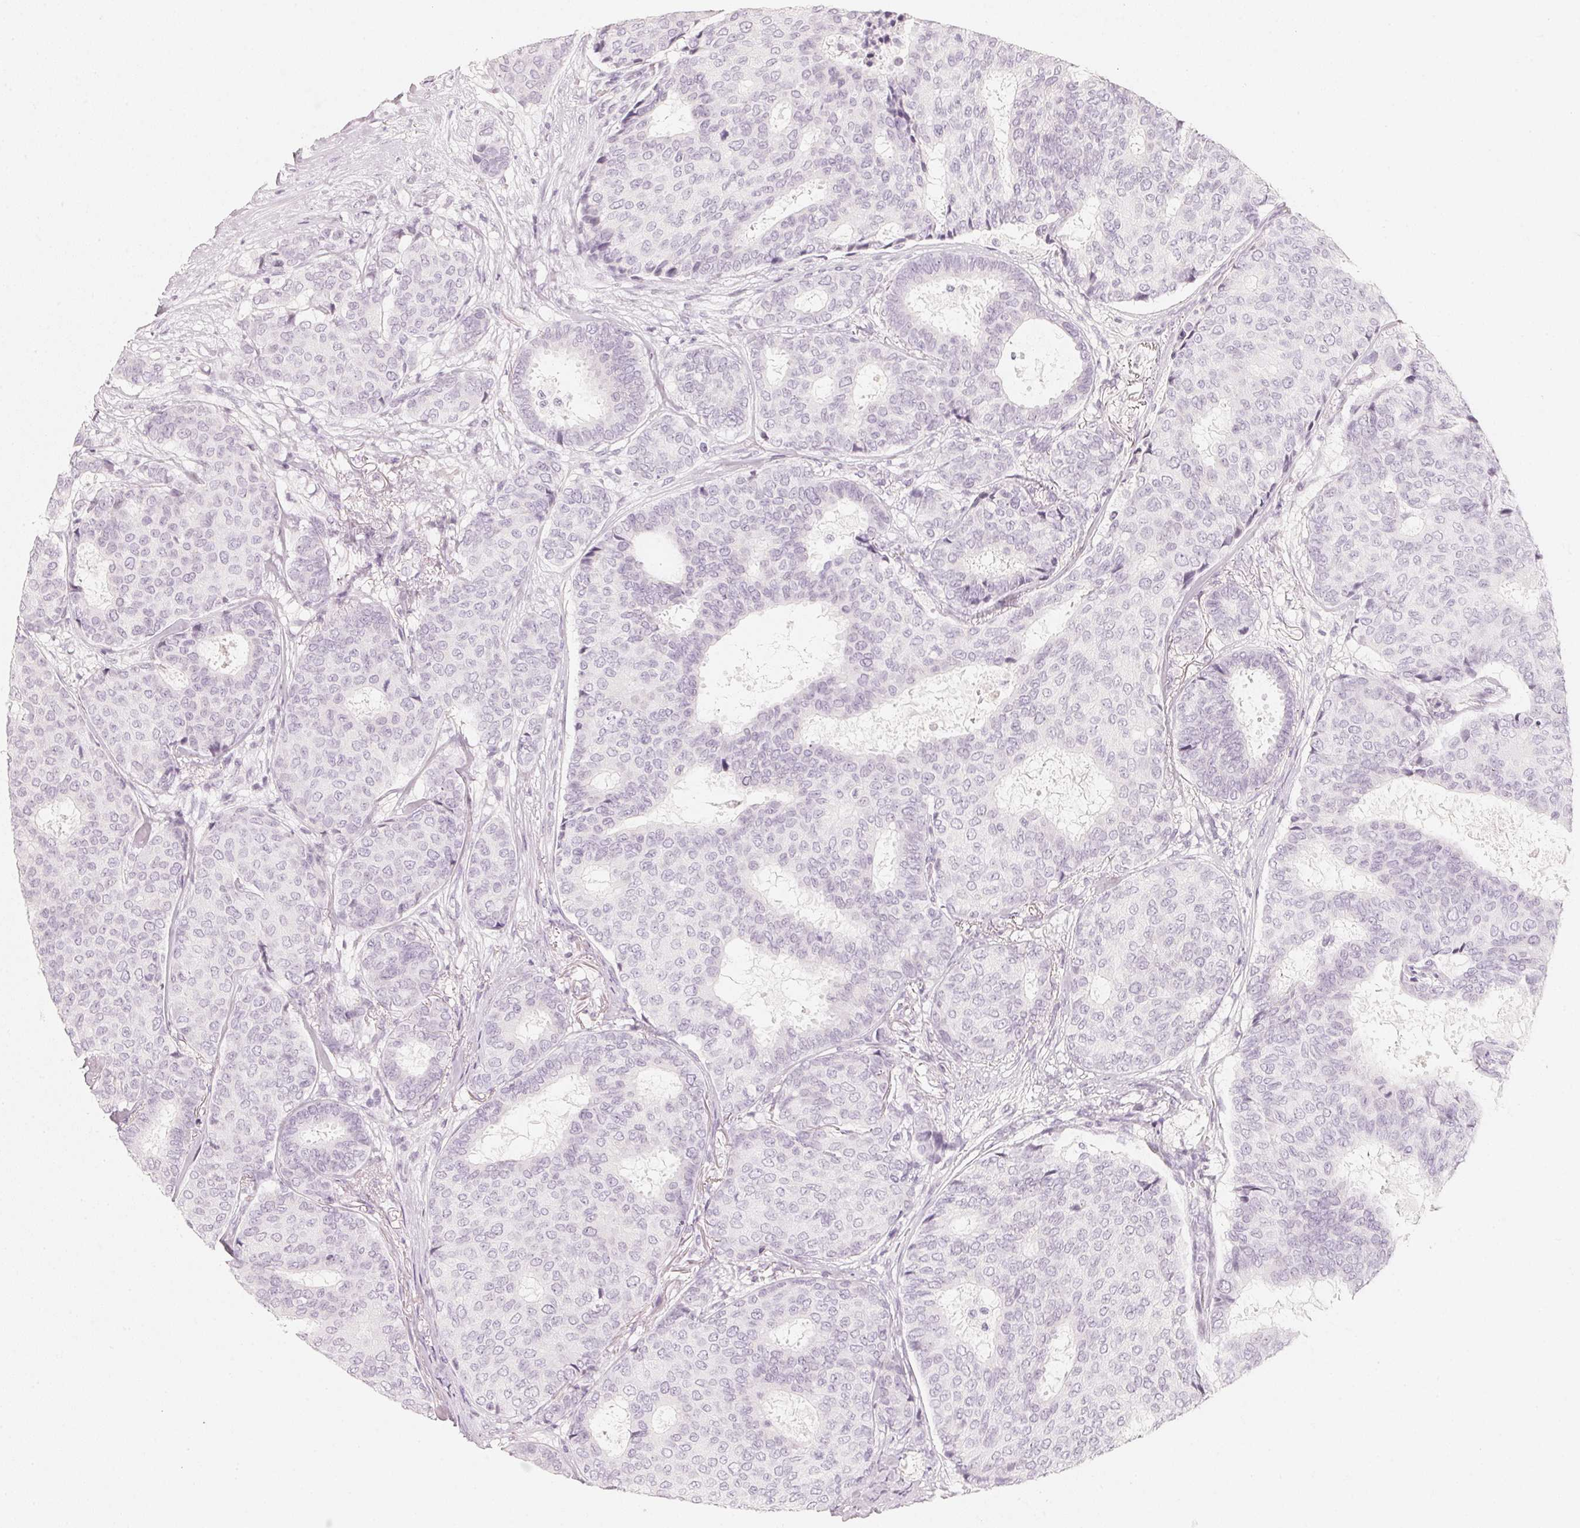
{"staining": {"intensity": "negative", "quantity": "none", "location": "none"}, "tissue": "breast cancer", "cell_type": "Tumor cells", "image_type": "cancer", "snomed": [{"axis": "morphology", "description": "Duct carcinoma"}, {"axis": "topography", "description": "Breast"}], "caption": "Tumor cells are negative for protein expression in human breast infiltrating ductal carcinoma. (DAB IHC visualized using brightfield microscopy, high magnification).", "gene": "SLC22A8", "patient": {"sex": "female", "age": 75}}